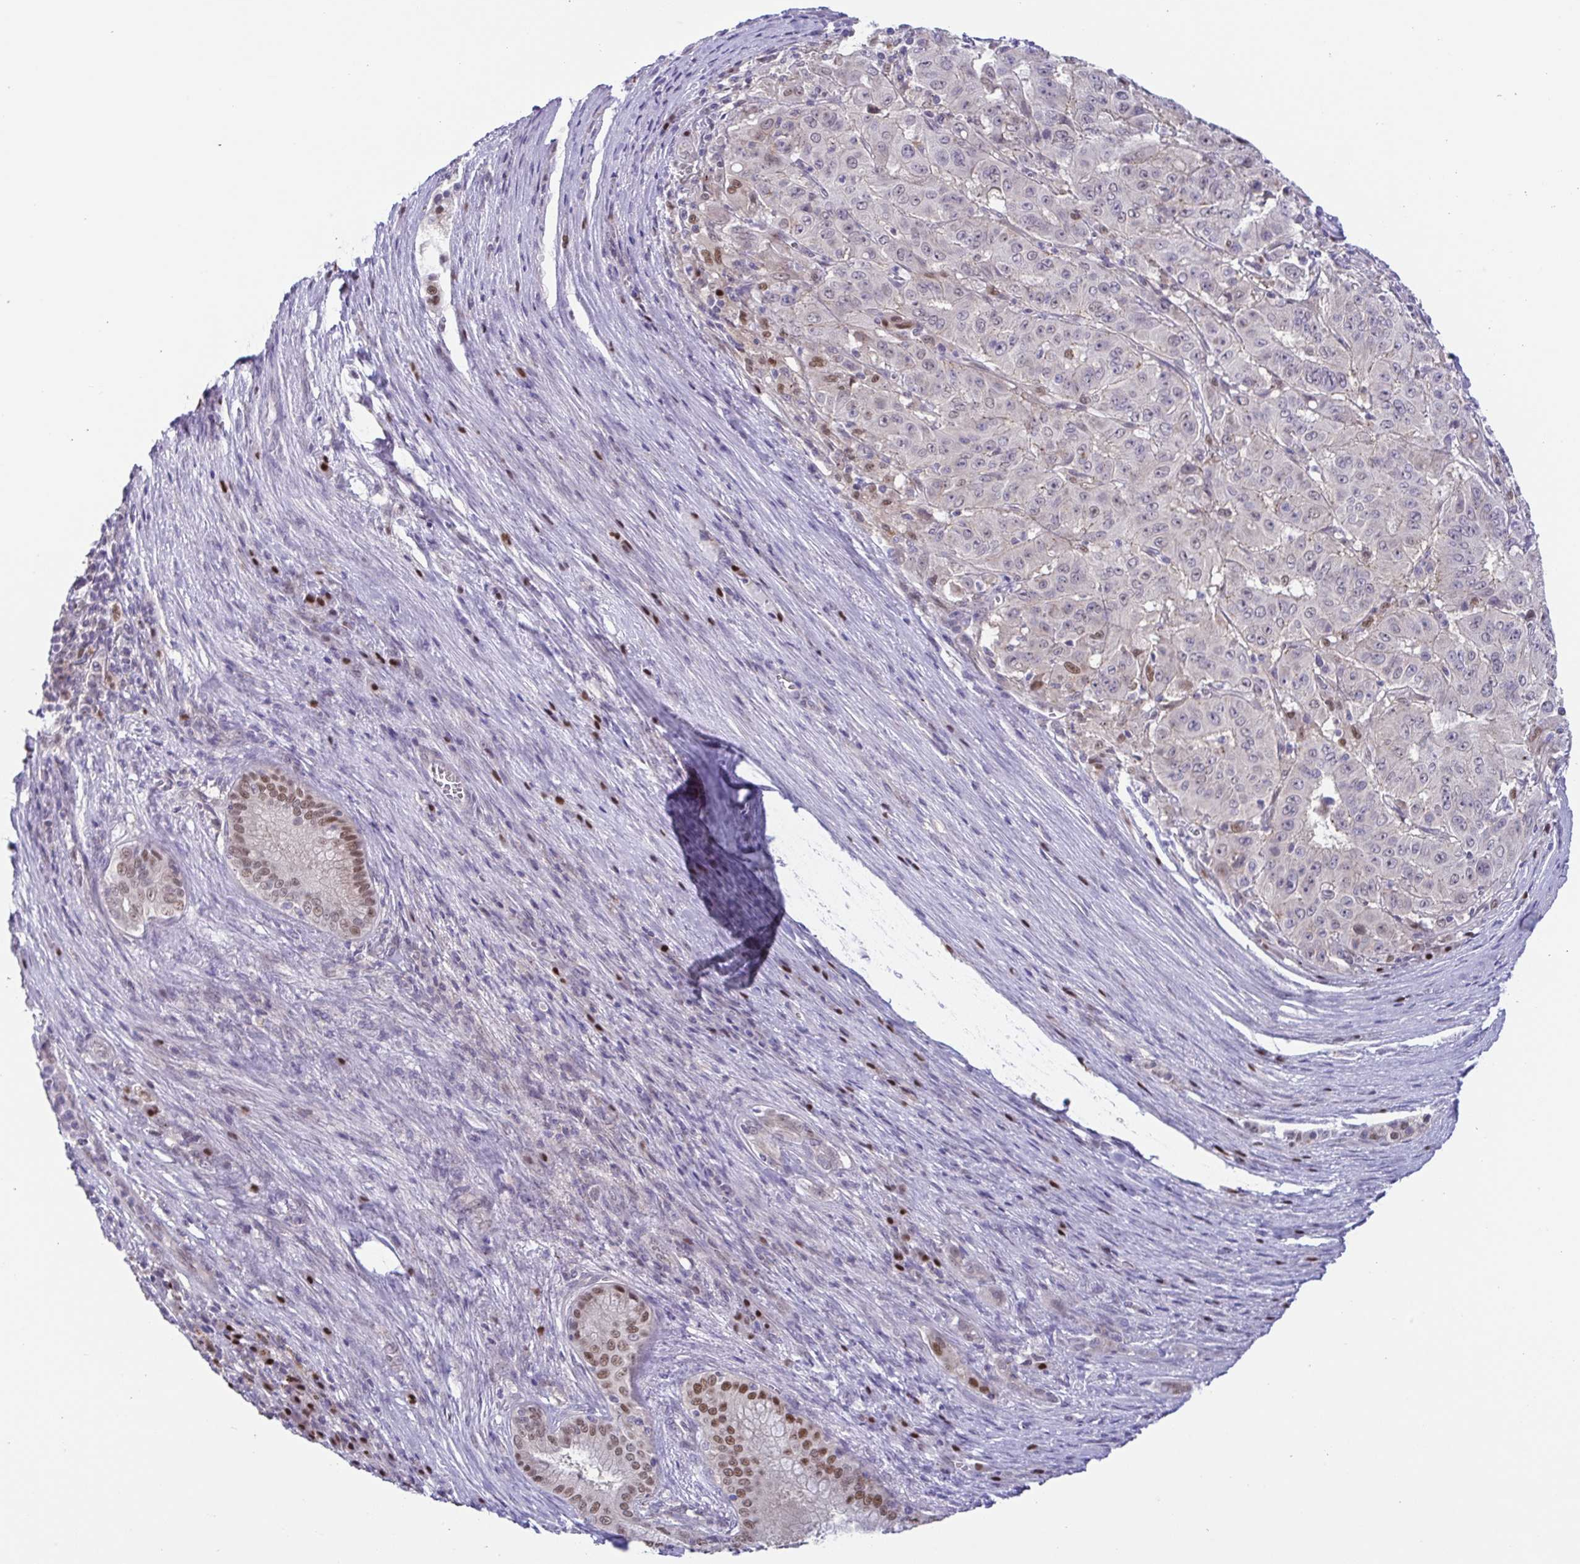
{"staining": {"intensity": "negative", "quantity": "none", "location": "none"}, "tissue": "pancreatic cancer", "cell_type": "Tumor cells", "image_type": "cancer", "snomed": [{"axis": "morphology", "description": "Adenocarcinoma, NOS"}, {"axis": "topography", "description": "Pancreas"}], "caption": "Adenocarcinoma (pancreatic) was stained to show a protein in brown. There is no significant staining in tumor cells.", "gene": "UBE2Q1", "patient": {"sex": "male", "age": 63}}